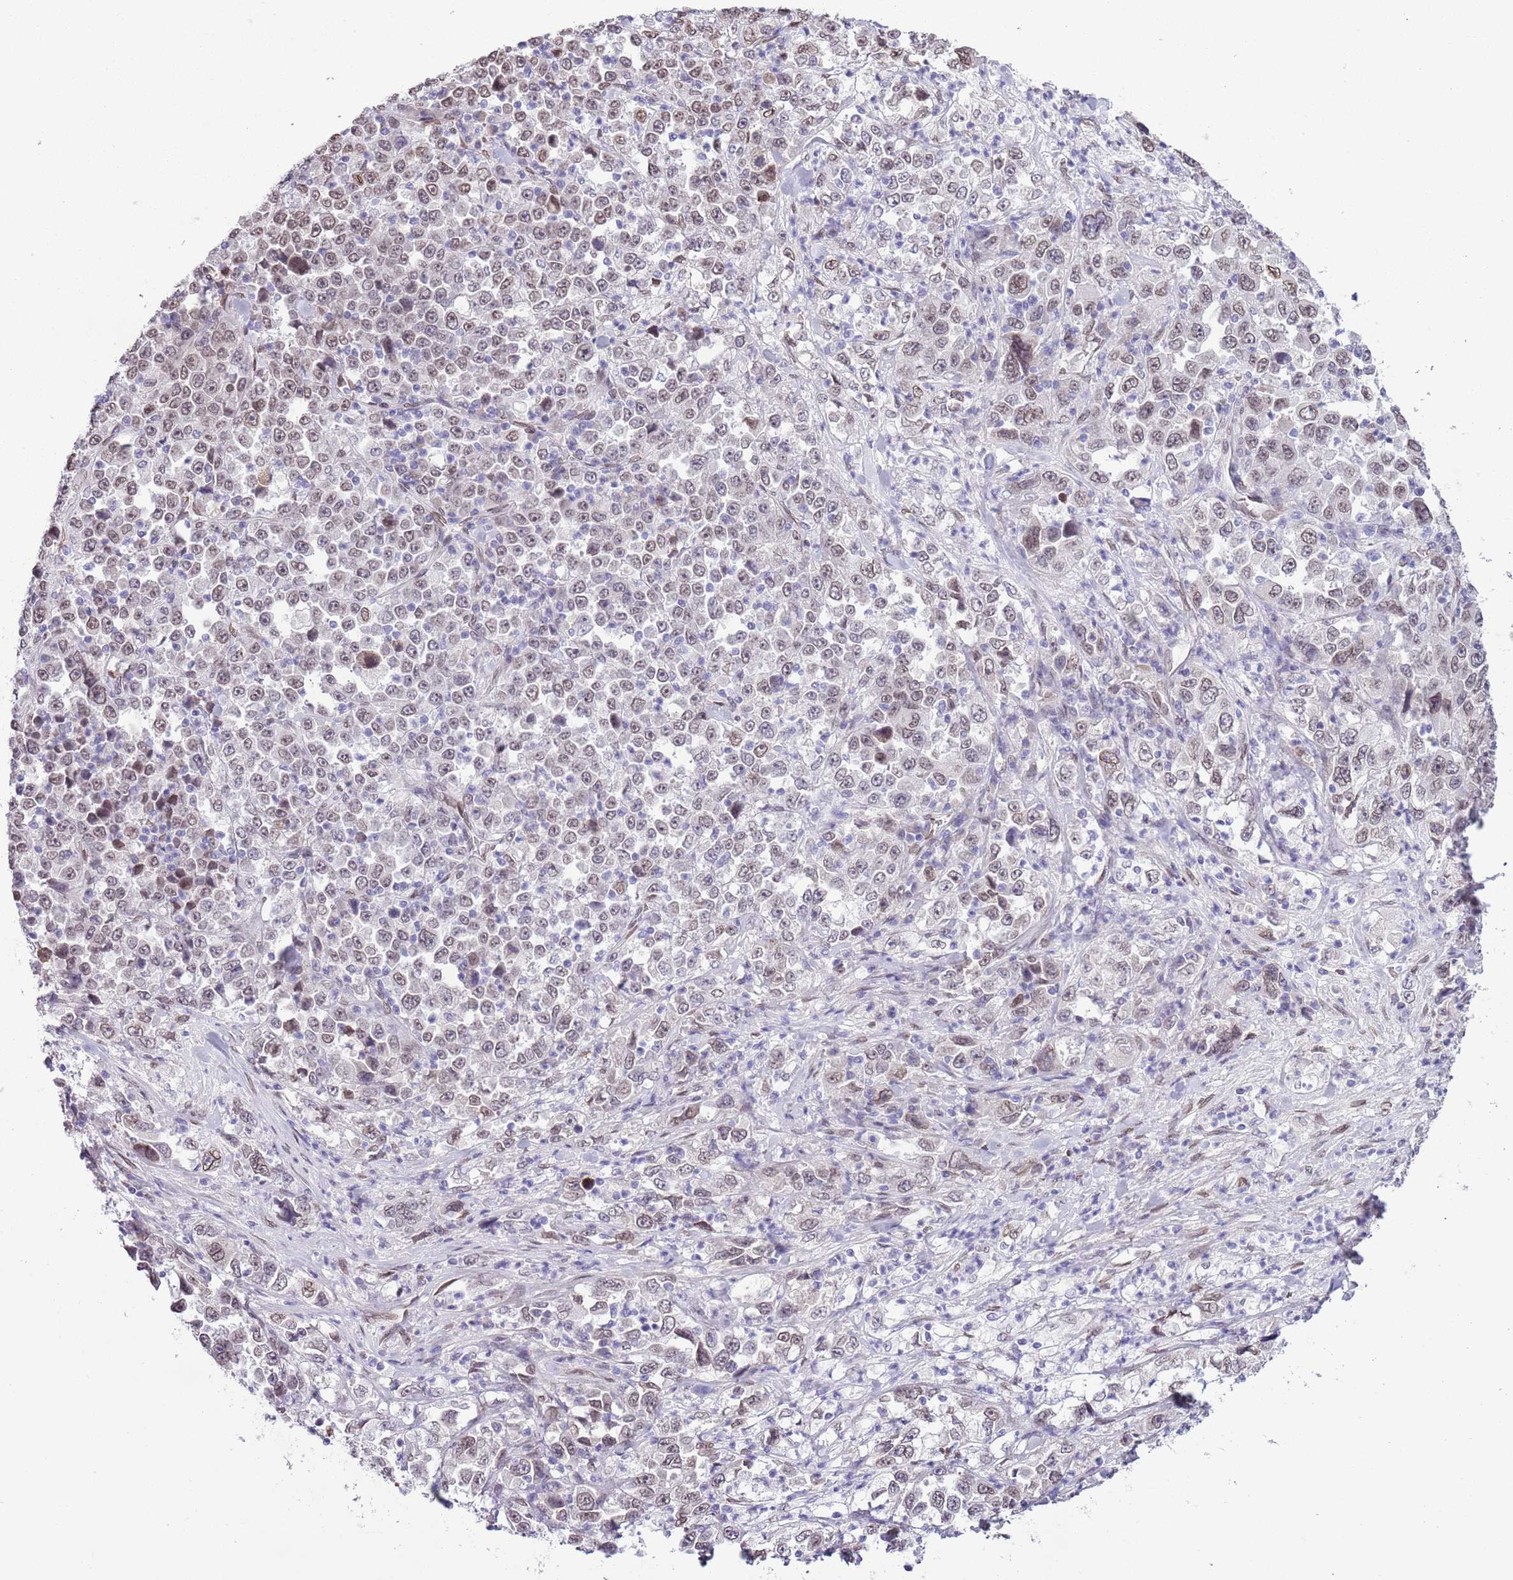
{"staining": {"intensity": "weak", "quantity": "25%-75%", "location": "nuclear"}, "tissue": "stomach cancer", "cell_type": "Tumor cells", "image_type": "cancer", "snomed": [{"axis": "morphology", "description": "Normal tissue, NOS"}, {"axis": "morphology", "description": "Adenocarcinoma, NOS"}, {"axis": "topography", "description": "Stomach, upper"}, {"axis": "topography", "description": "Stomach"}], "caption": "Approximately 25%-75% of tumor cells in human stomach cancer demonstrate weak nuclear protein positivity as visualized by brown immunohistochemical staining.", "gene": "ZGLP1", "patient": {"sex": "male", "age": 59}}